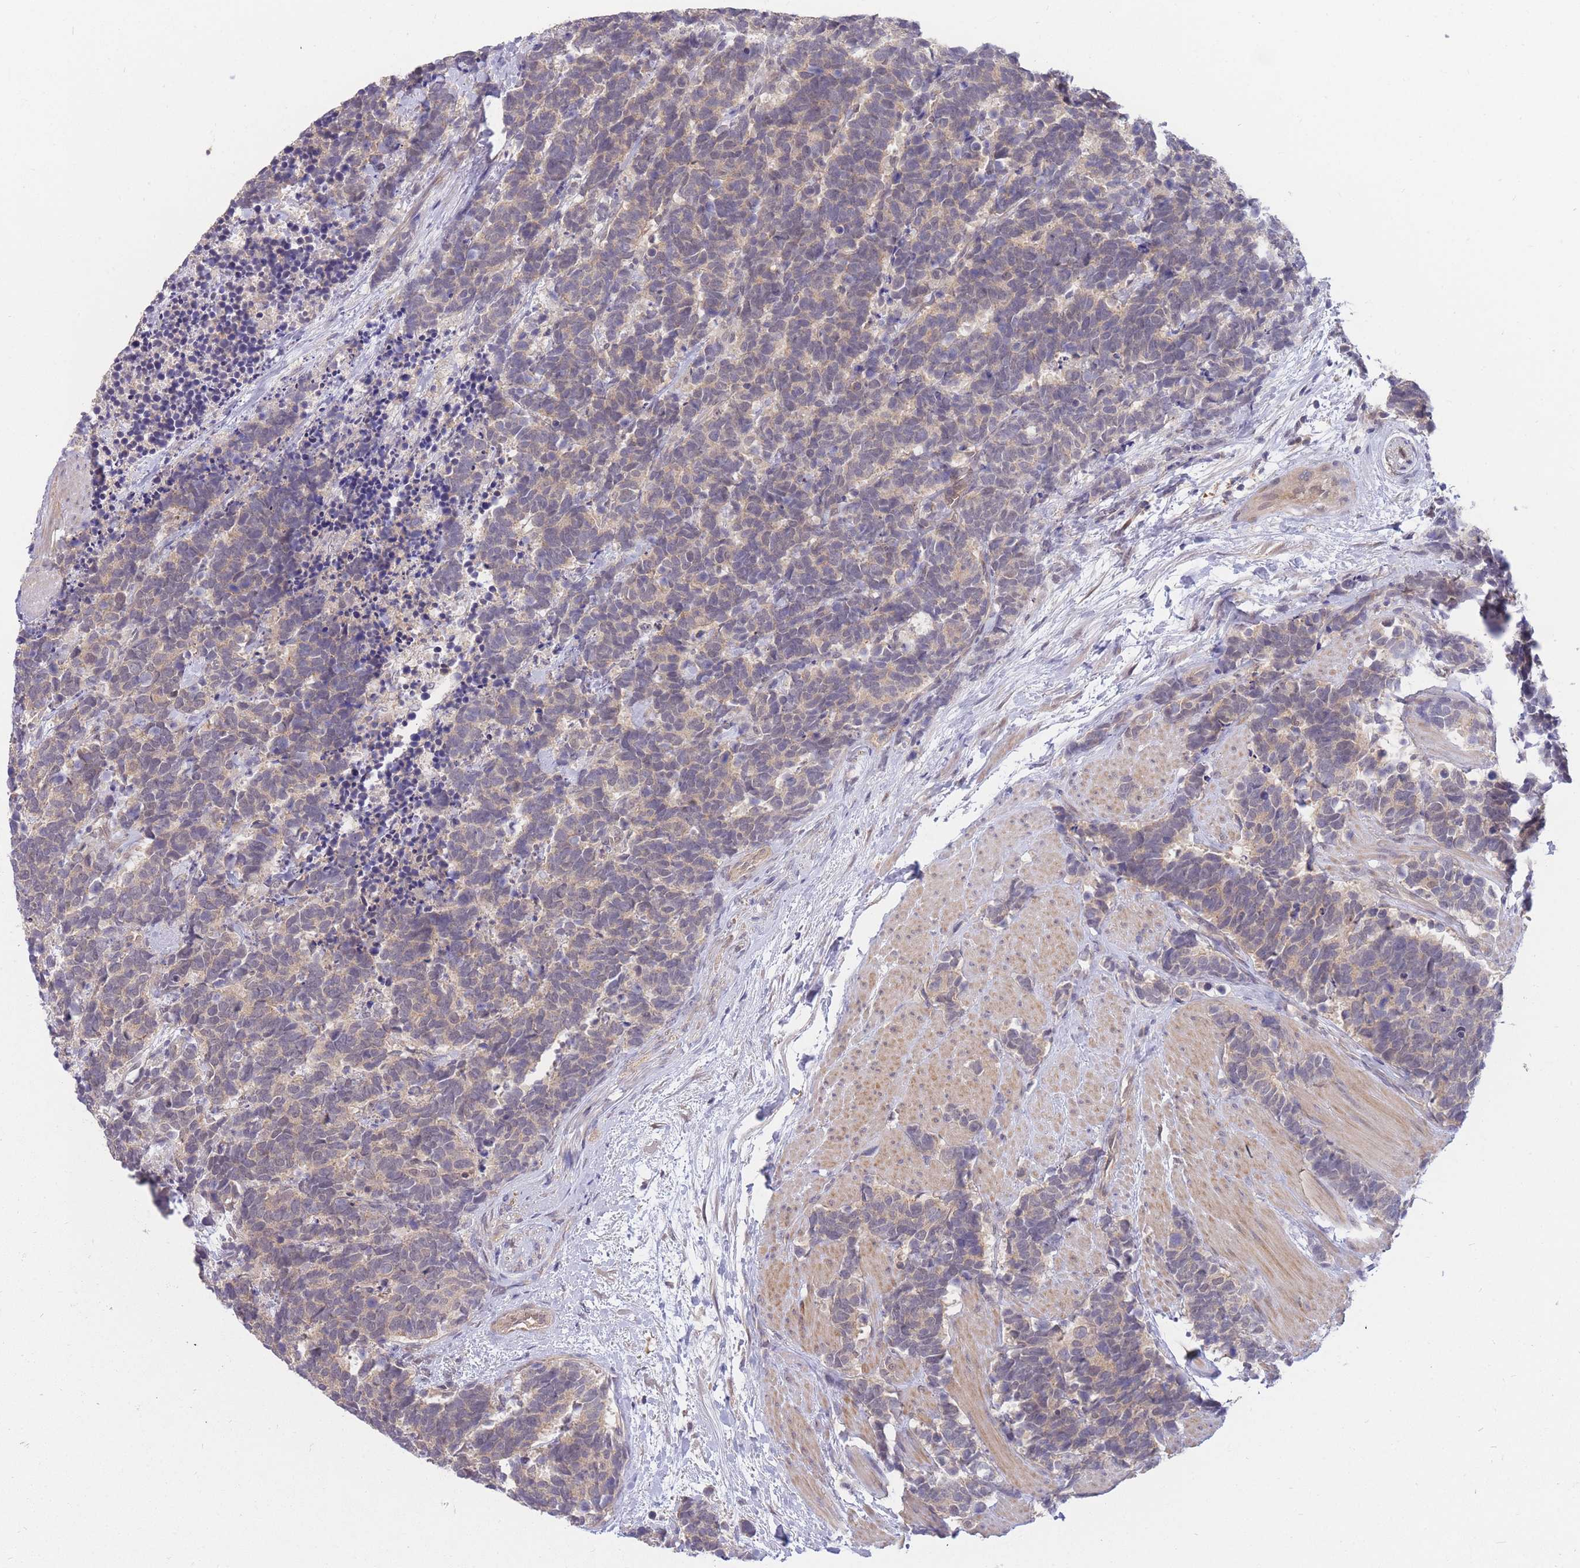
{"staining": {"intensity": "weak", "quantity": "25%-75%", "location": "cytoplasmic/membranous"}, "tissue": "carcinoid", "cell_type": "Tumor cells", "image_type": "cancer", "snomed": [{"axis": "morphology", "description": "Carcinoma, NOS"}, {"axis": "morphology", "description": "Carcinoid, malignant, NOS"}, {"axis": "topography", "description": "Prostate"}], "caption": "An immunohistochemistry photomicrograph of tumor tissue is shown. Protein staining in brown highlights weak cytoplasmic/membranous positivity in carcinoid (malignant) within tumor cells.", "gene": "SMC6", "patient": {"sex": "male", "age": 57}}